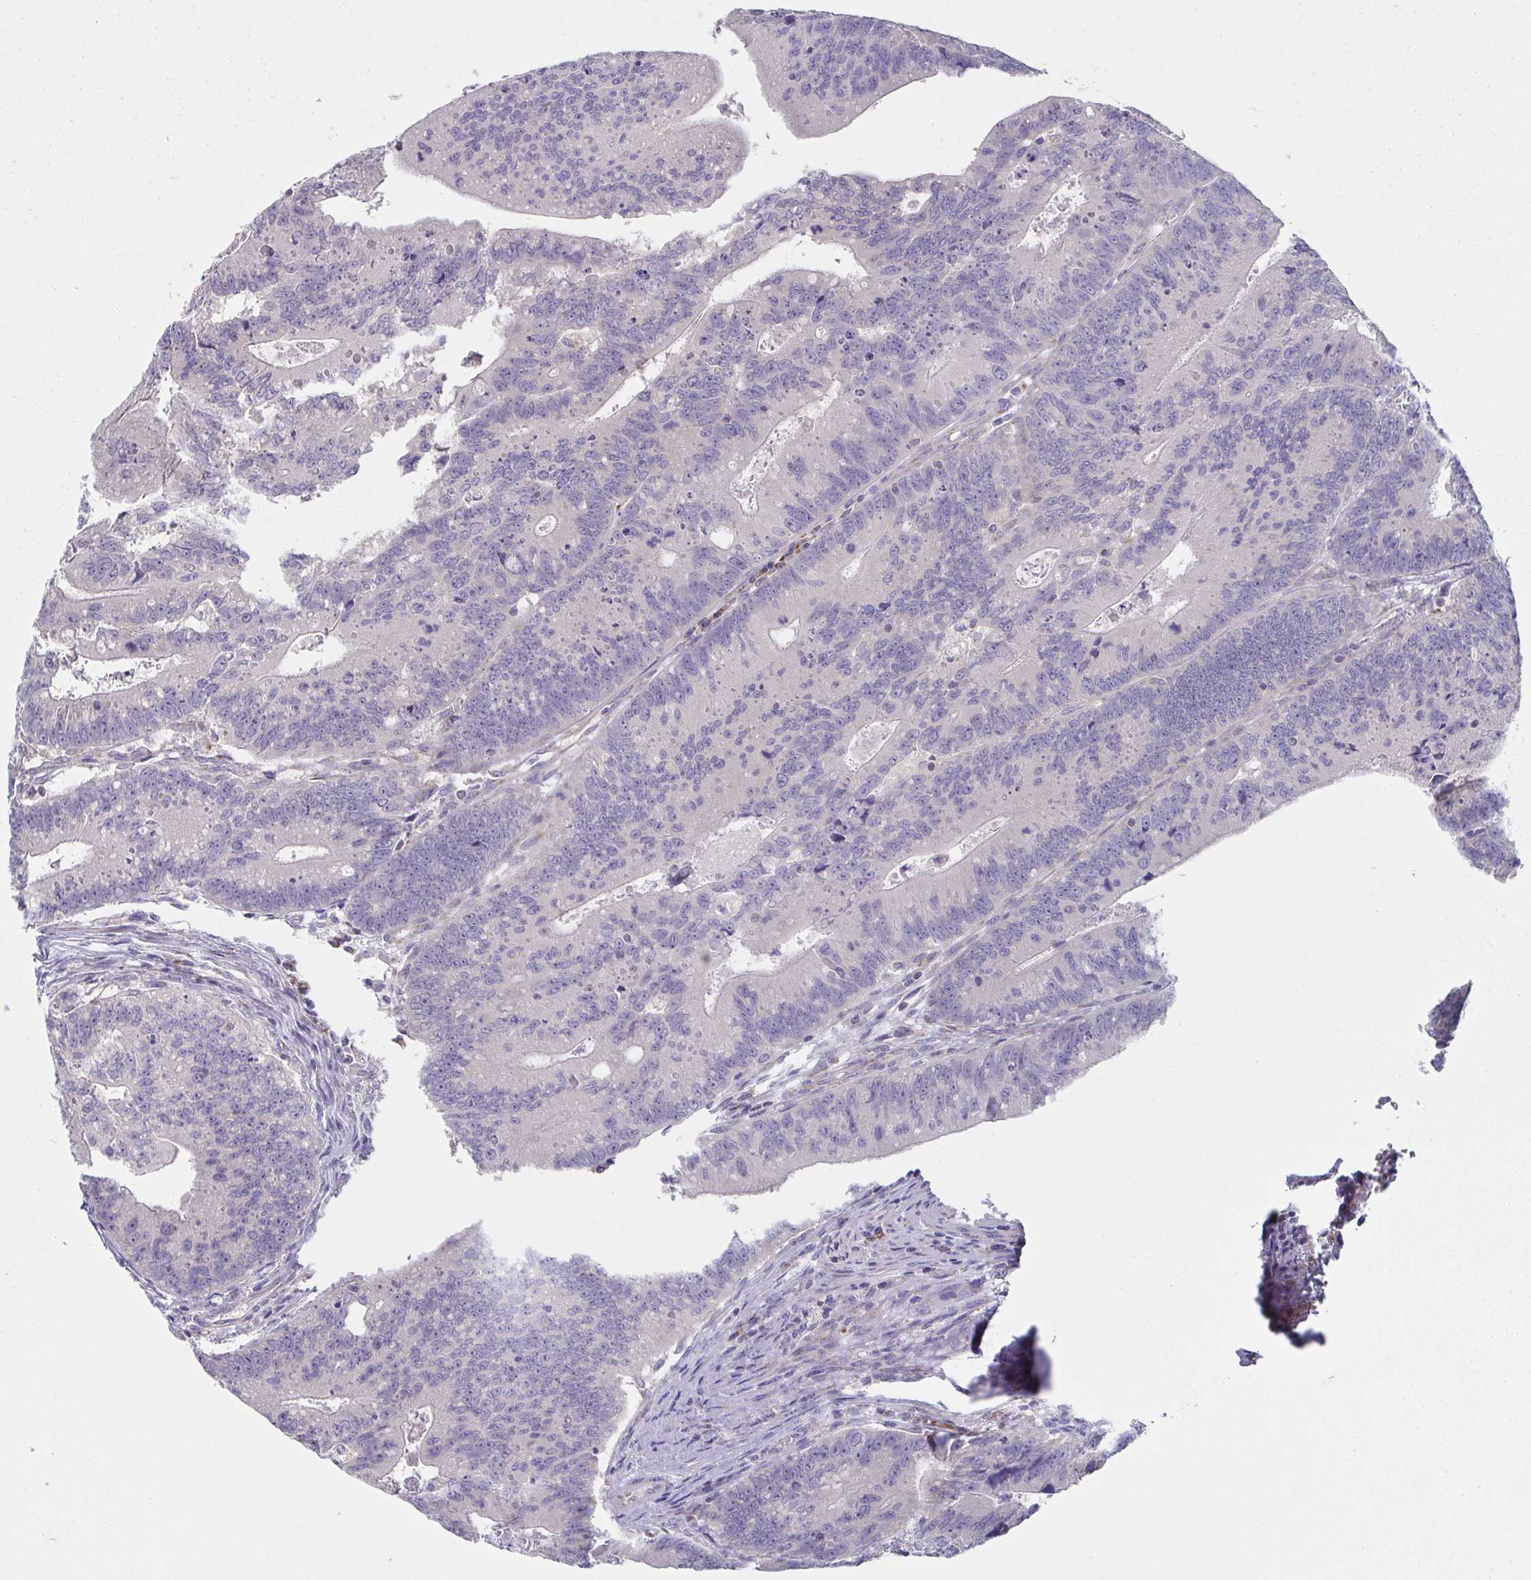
{"staining": {"intensity": "negative", "quantity": "none", "location": "none"}, "tissue": "colorectal cancer", "cell_type": "Tumor cells", "image_type": "cancer", "snomed": [{"axis": "morphology", "description": "Adenocarcinoma, NOS"}, {"axis": "topography", "description": "Rectum"}], "caption": "Immunohistochemistry of colorectal adenocarcinoma demonstrates no expression in tumor cells.", "gene": "NDUFA7", "patient": {"sex": "female", "age": 81}}